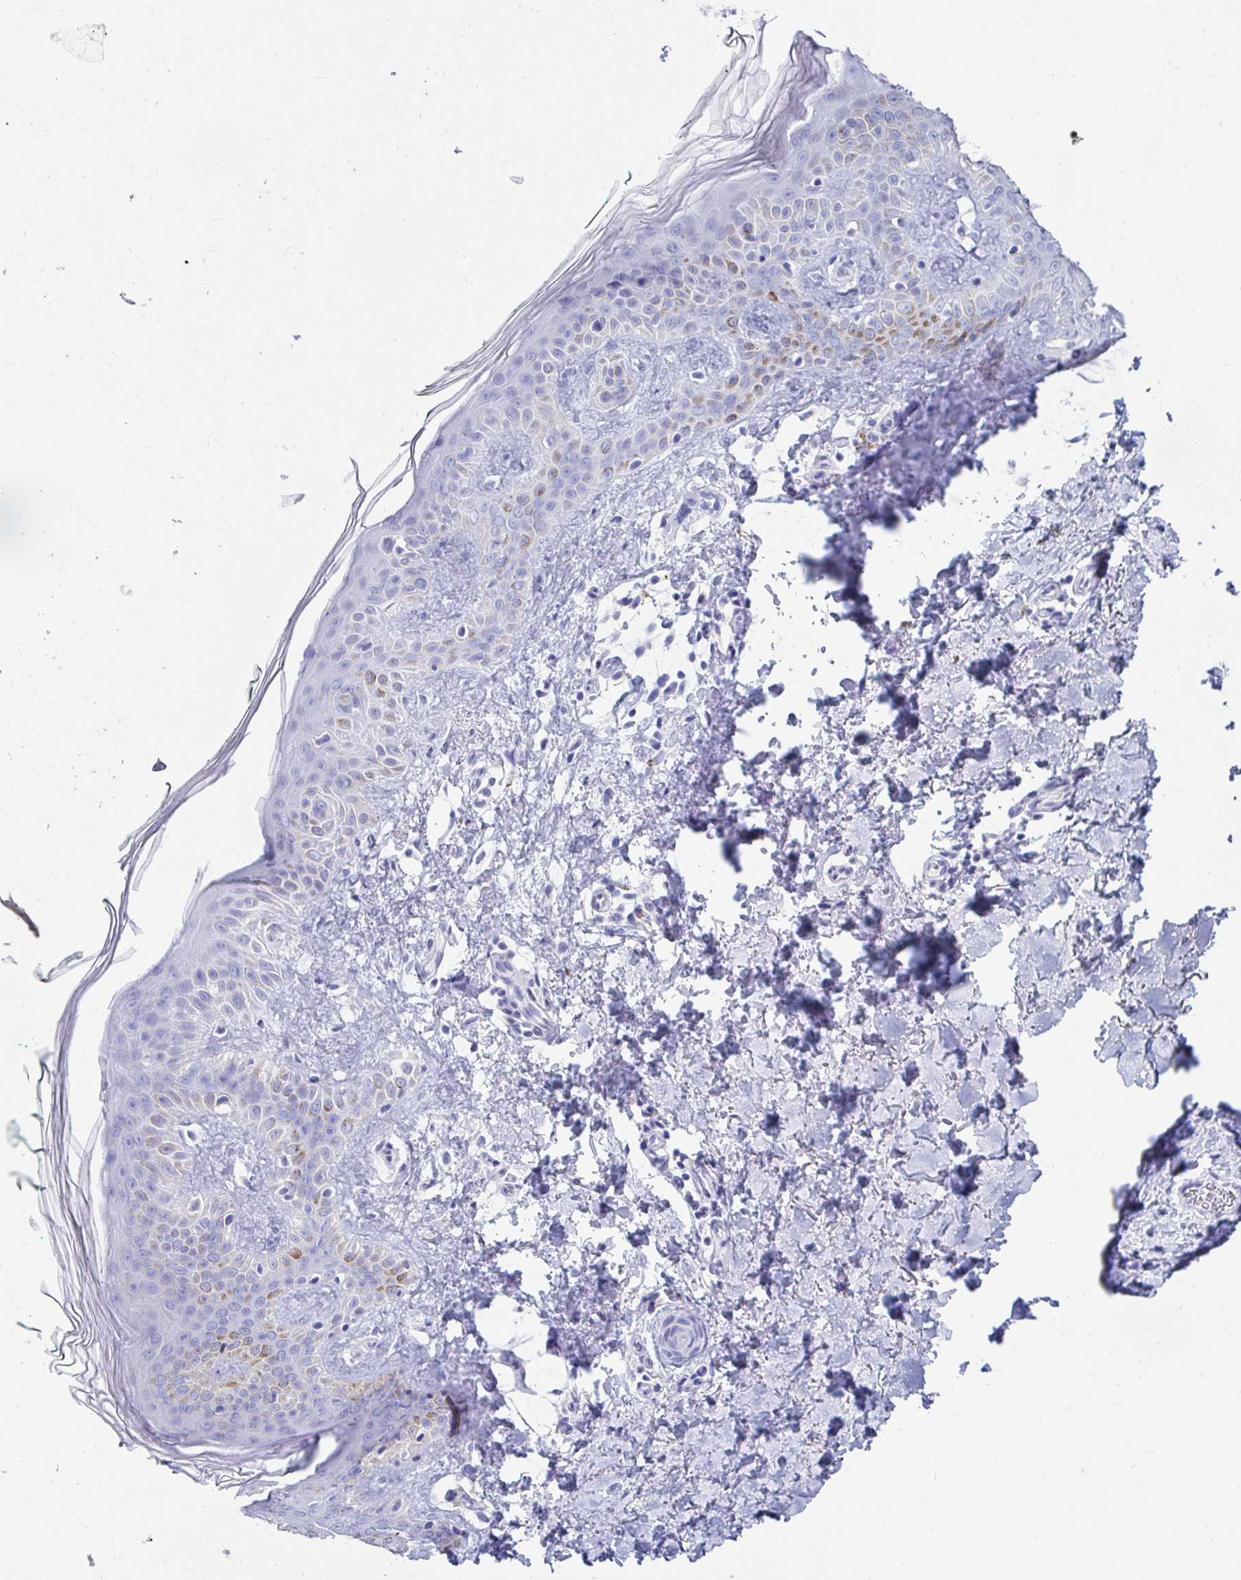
{"staining": {"intensity": "negative", "quantity": "none", "location": "none"}, "tissue": "skin", "cell_type": "Fibroblasts", "image_type": "normal", "snomed": [{"axis": "morphology", "description": "Normal tissue, NOS"}, {"axis": "topography", "description": "Skin"}, {"axis": "topography", "description": "Peripheral nerve tissue"}], "caption": "This is a photomicrograph of IHC staining of benign skin, which shows no expression in fibroblasts. (Immunohistochemistry, brightfield microscopy, high magnification).", "gene": "DPEP3", "patient": {"sex": "female", "age": 45}}